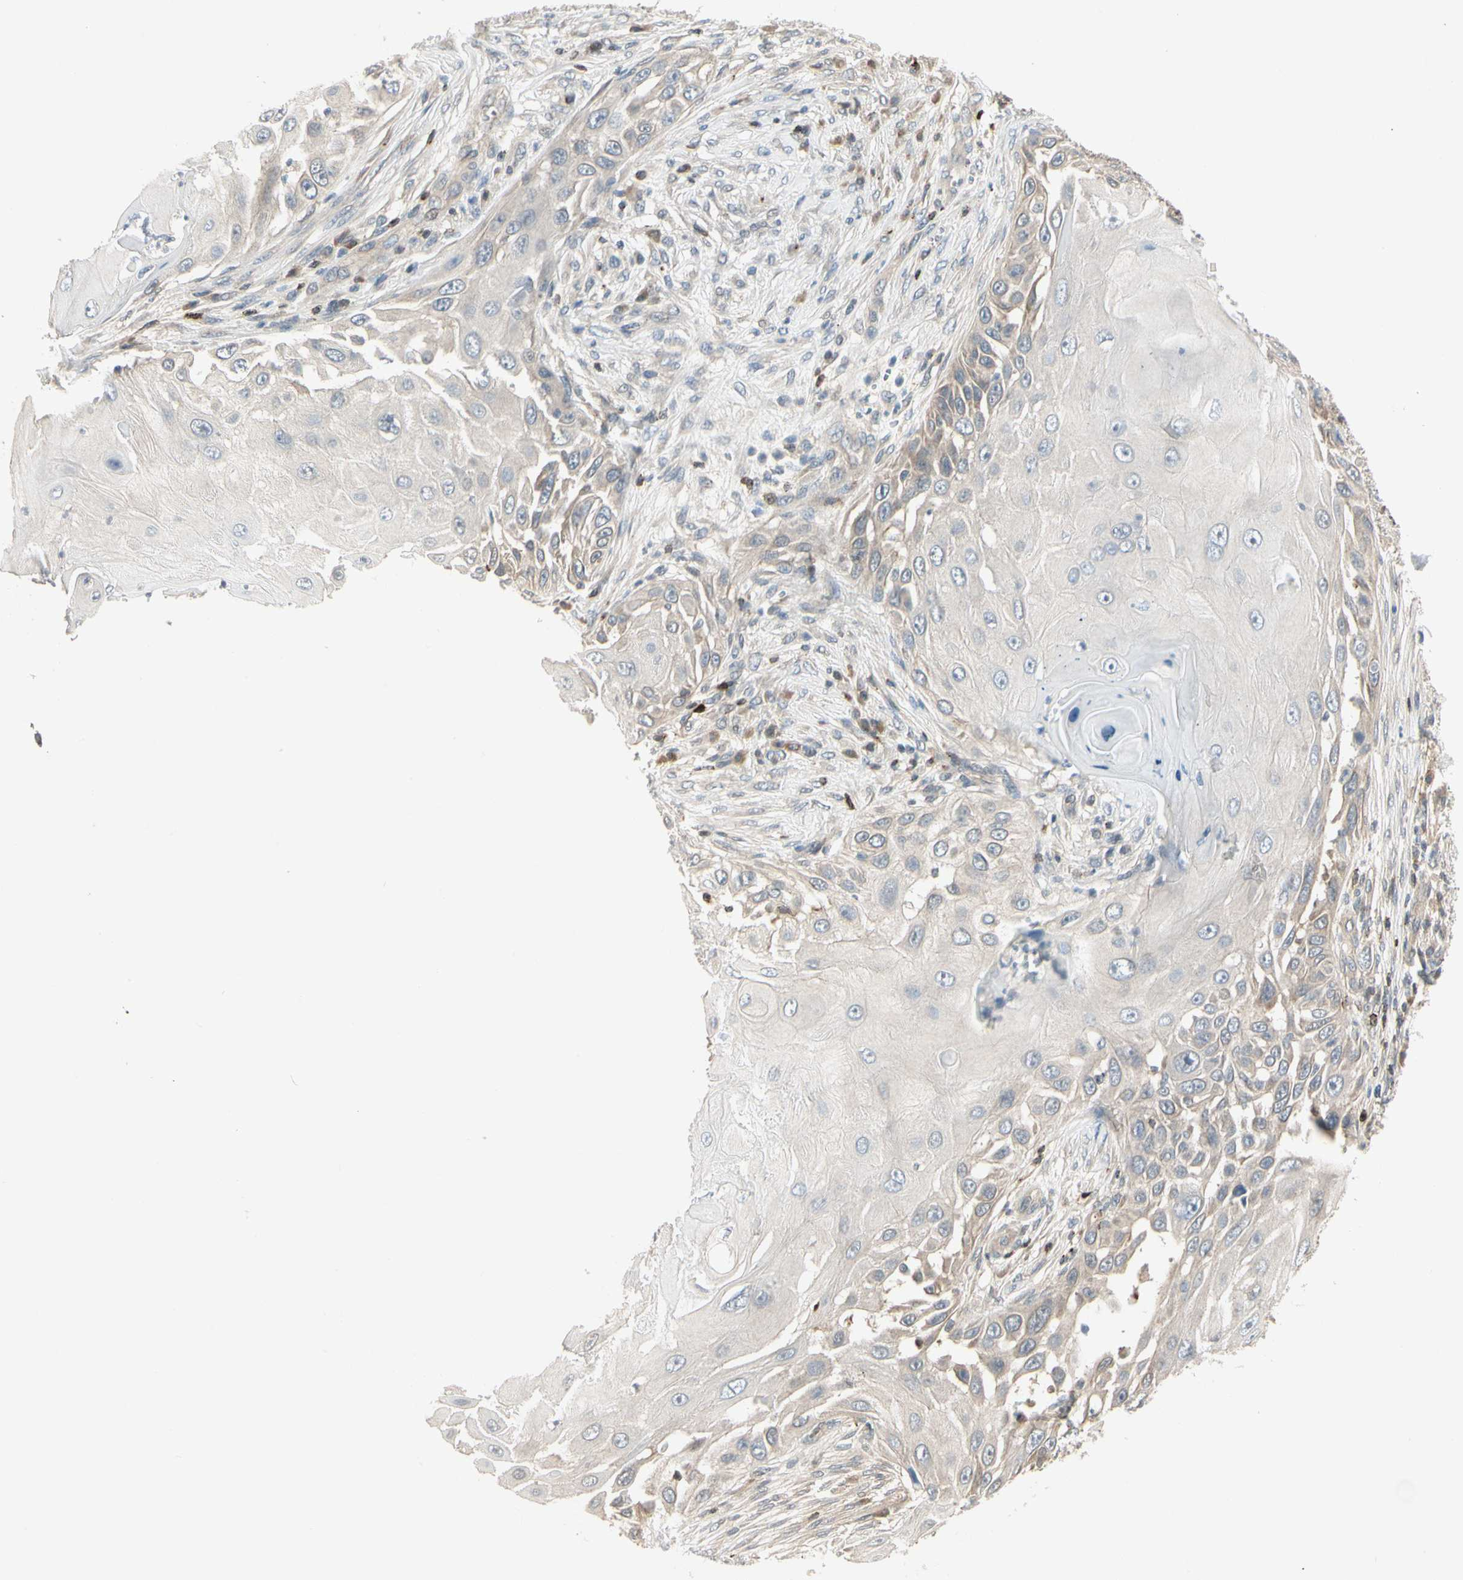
{"staining": {"intensity": "weak", "quantity": "<25%", "location": "cytoplasmic/membranous"}, "tissue": "skin cancer", "cell_type": "Tumor cells", "image_type": "cancer", "snomed": [{"axis": "morphology", "description": "Squamous cell carcinoma, NOS"}, {"axis": "topography", "description": "Skin"}], "caption": "Skin squamous cell carcinoma was stained to show a protein in brown. There is no significant positivity in tumor cells.", "gene": "EVC", "patient": {"sex": "female", "age": 44}}